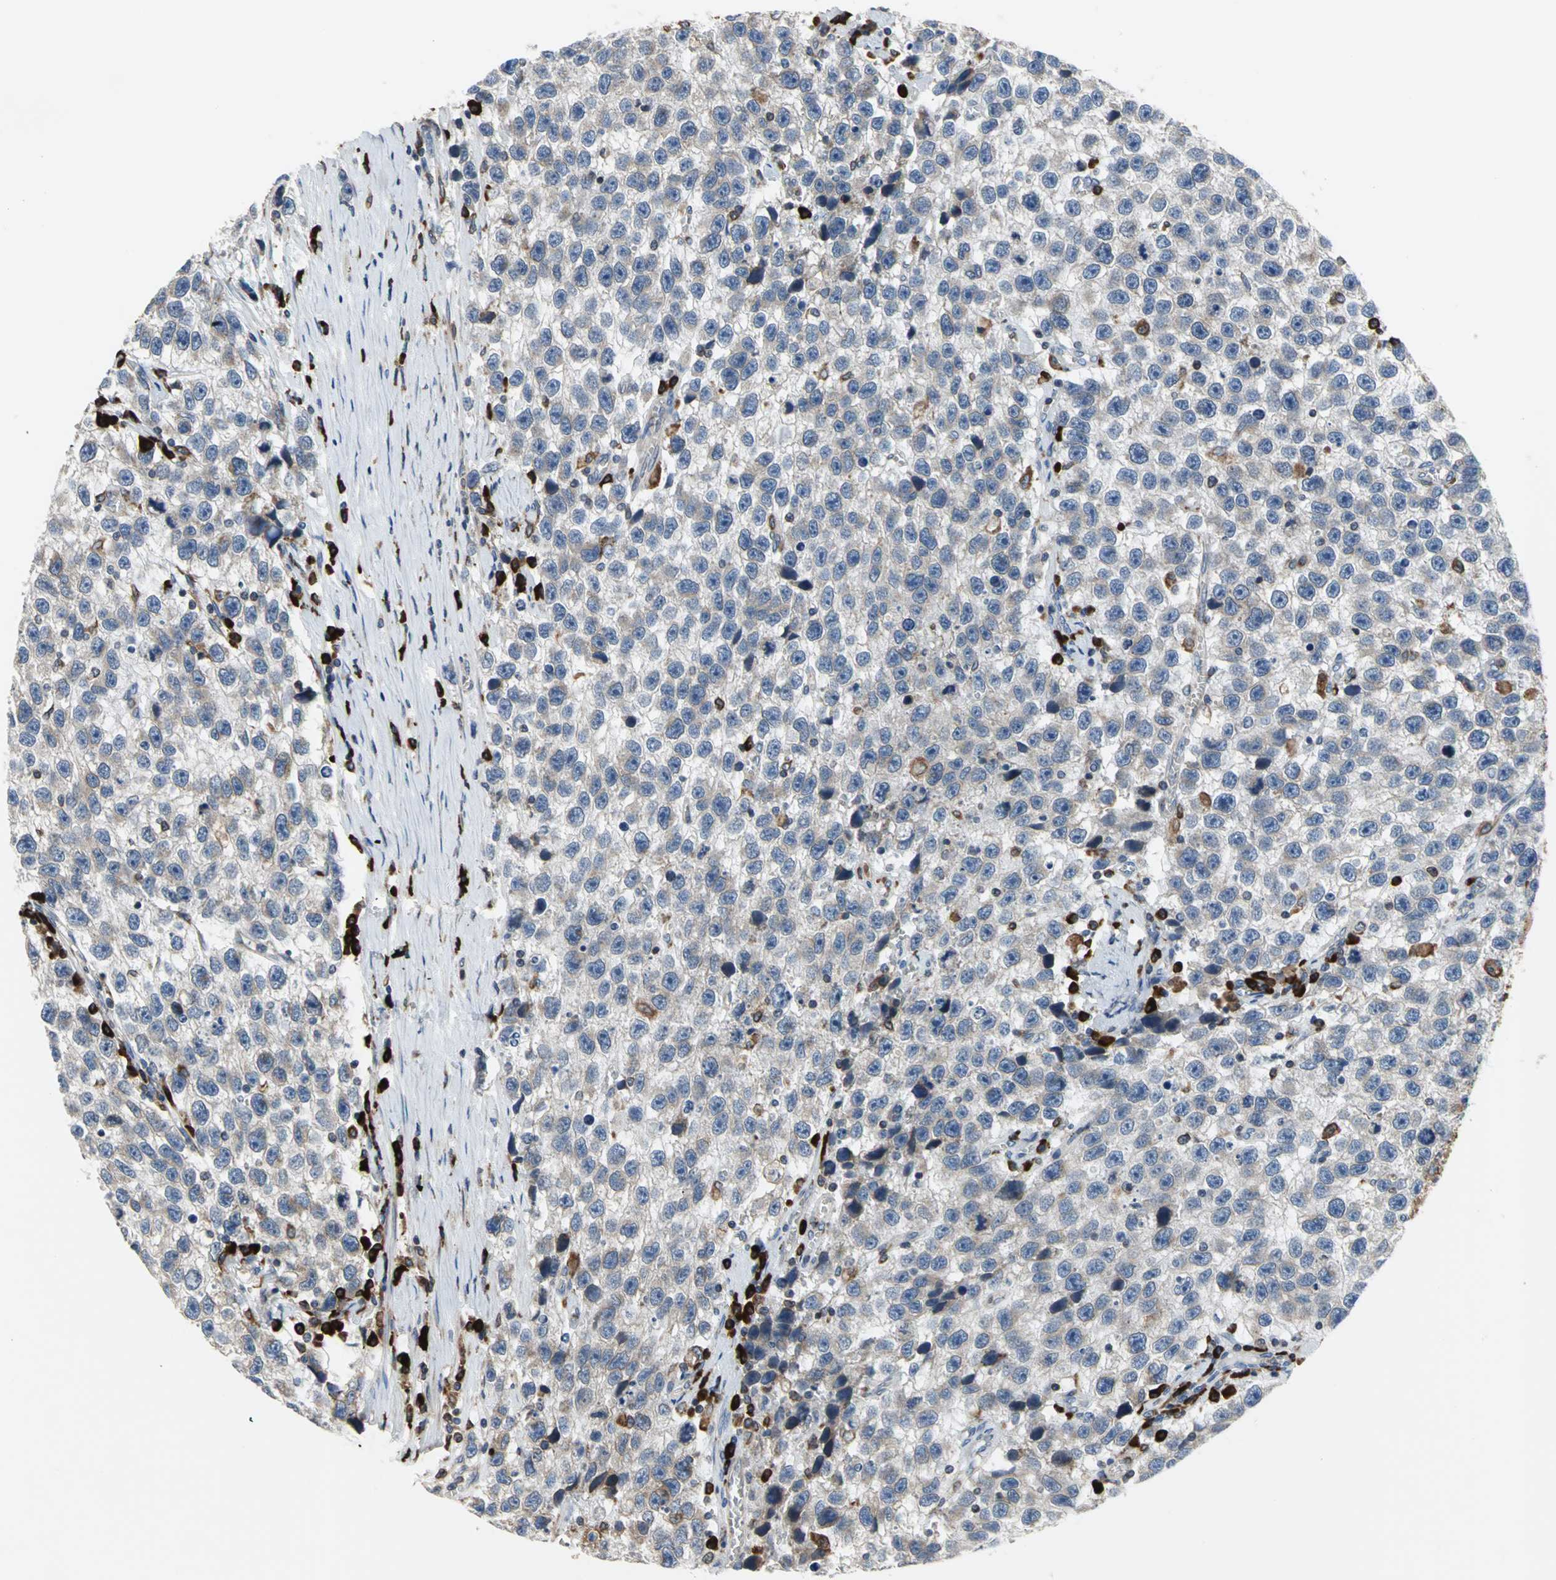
{"staining": {"intensity": "weak", "quantity": "<25%", "location": "cytoplasmic/membranous"}, "tissue": "testis cancer", "cell_type": "Tumor cells", "image_type": "cancer", "snomed": [{"axis": "morphology", "description": "Seminoma, NOS"}, {"axis": "topography", "description": "Testis"}], "caption": "High power microscopy photomicrograph of an immunohistochemistry (IHC) histopathology image of testis cancer (seminoma), revealing no significant staining in tumor cells.", "gene": "SDF2L1", "patient": {"sex": "male", "age": 33}}